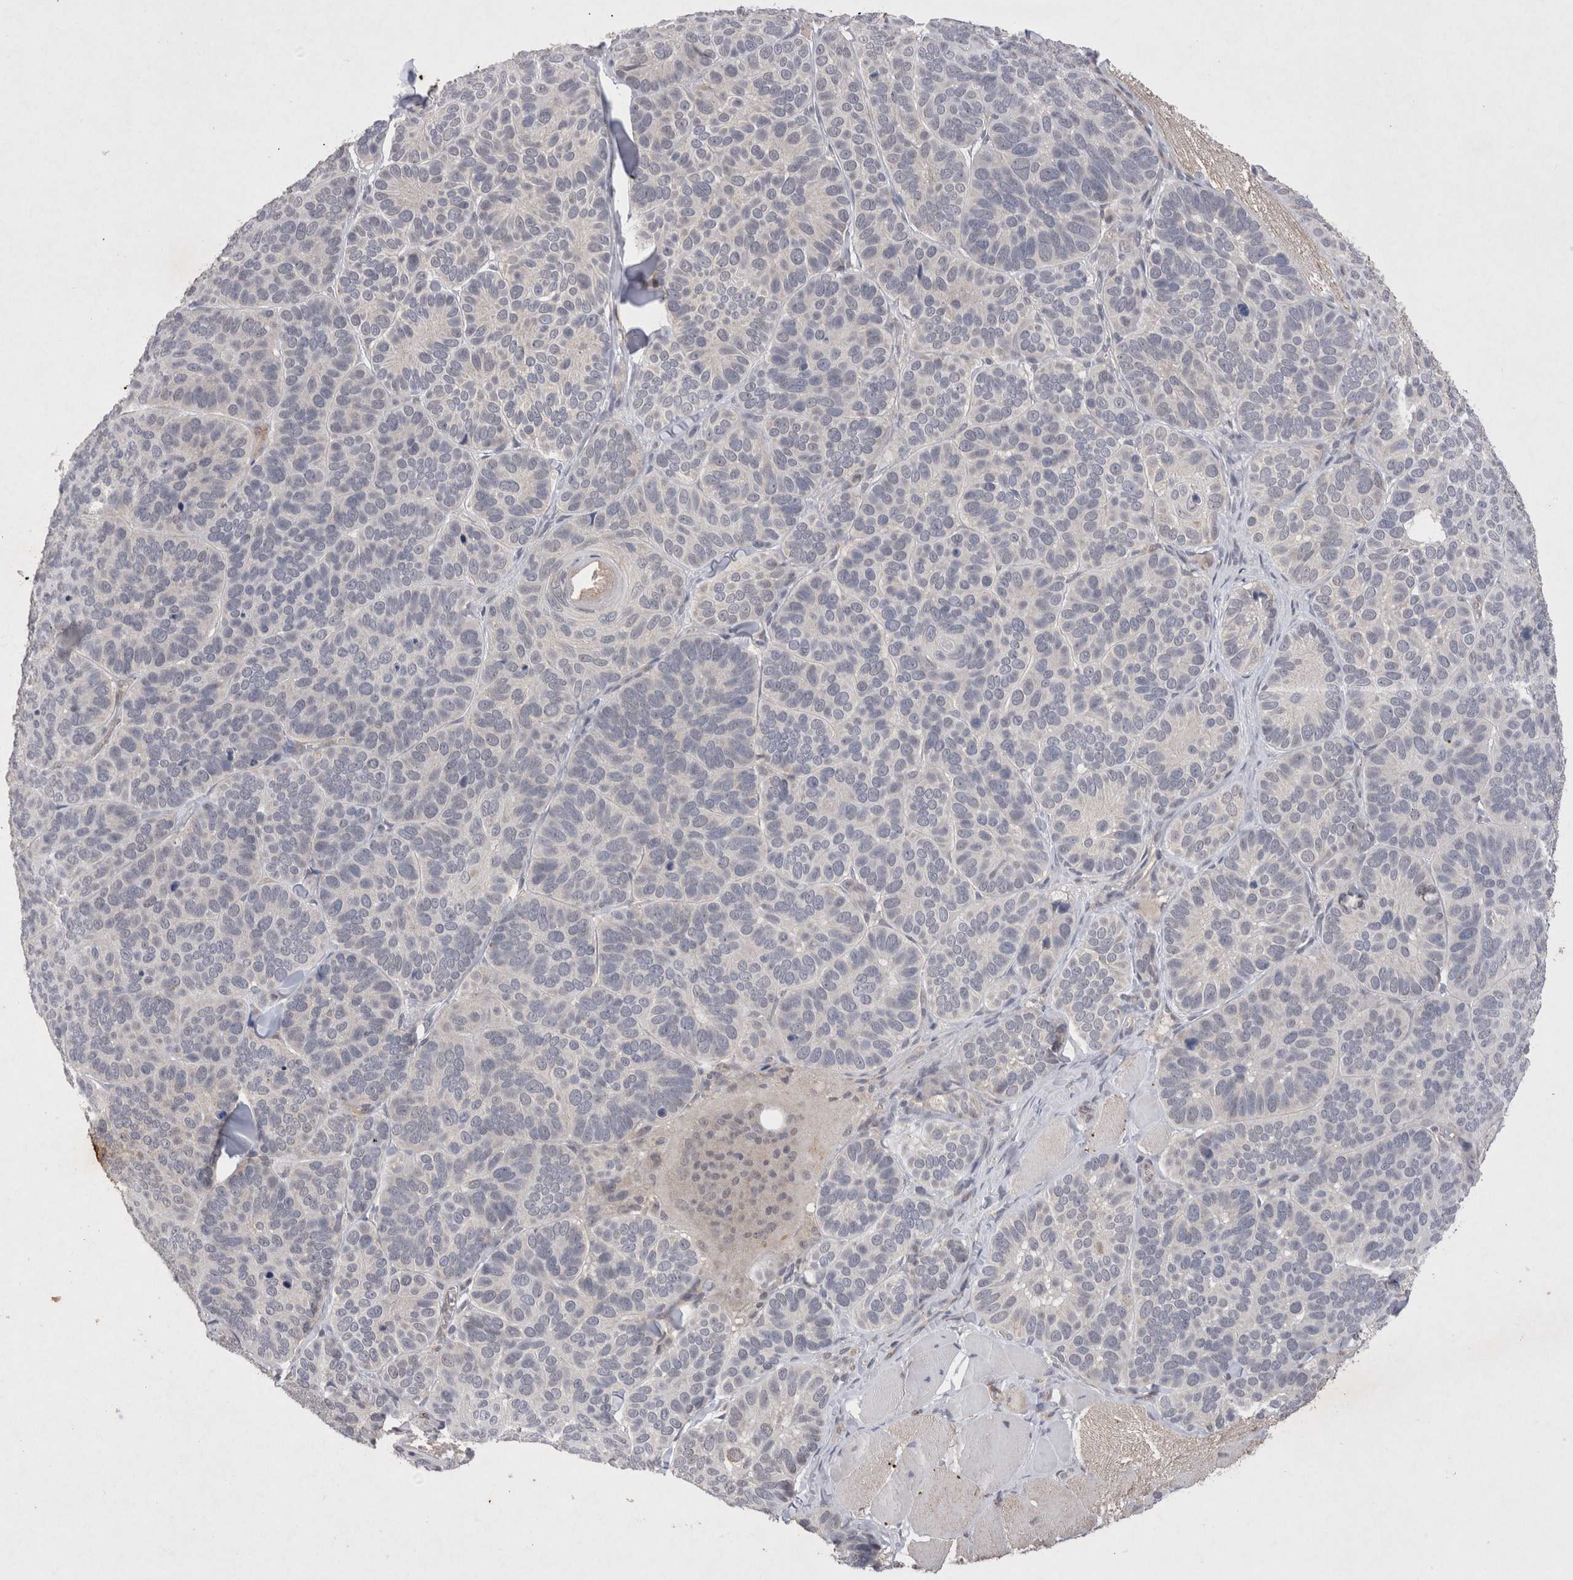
{"staining": {"intensity": "negative", "quantity": "none", "location": "none"}, "tissue": "skin cancer", "cell_type": "Tumor cells", "image_type": "cancer", "snomed": [{"axis": "morphology", "description": "Basal cell carcinoma"}, {"axis": "topography", "description": "Skin"}], "caption": "Skin cancer (basal cell carcinoma) was stained to show a protein in brown. There is no significant positivity in tumor cells.", "gene": "RASSF3", "patient": {"sex": "male", "age": 62}}